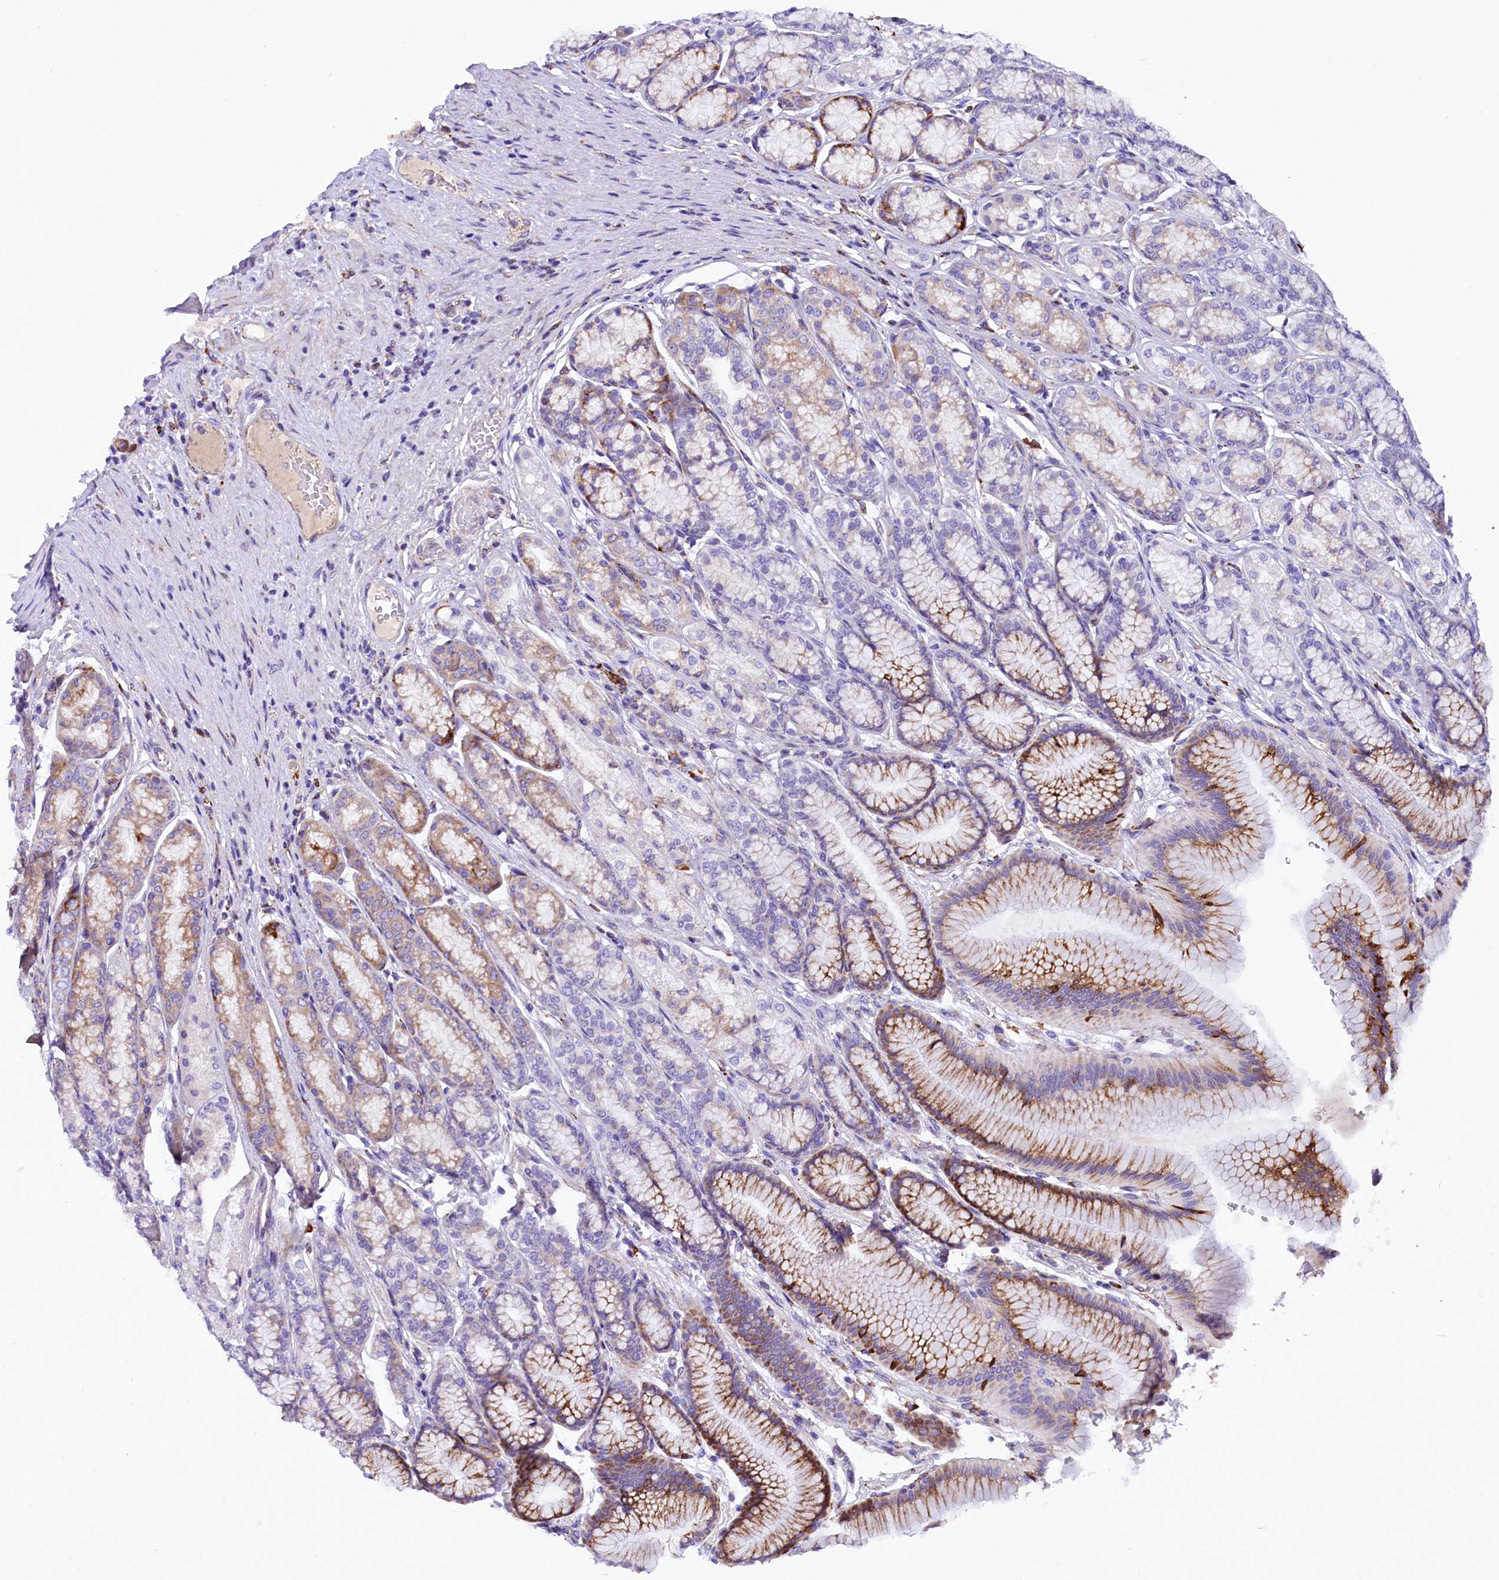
{"staining": {"intensity": "moderate", "quantity": "25%-75%", "location": "cytoplasmic/membranous"}, "tissue": "stomach", "cell_type": "Glandular cells", "image_type": "normal", "snomed": [{"axis": "morphology", "description": "Normal tissue, NOS"}, {"axis": "morphology", "description": "Adenocarcinoma, NOS"}, {"axis": "morphology", "description": "Adenocarcinoma, High grade"}, {"axis": "topography", "description": "Stomach, upper"}, {"axis": "topography", "description": "Stomach"}], "caption": "Benign stomach demonstrates moderate cytoplasmic/membranous positivity in about 25%-75% of glandular cells.", "gene": "CMTR2", "patient": {"sex": "female", "age": 65}}